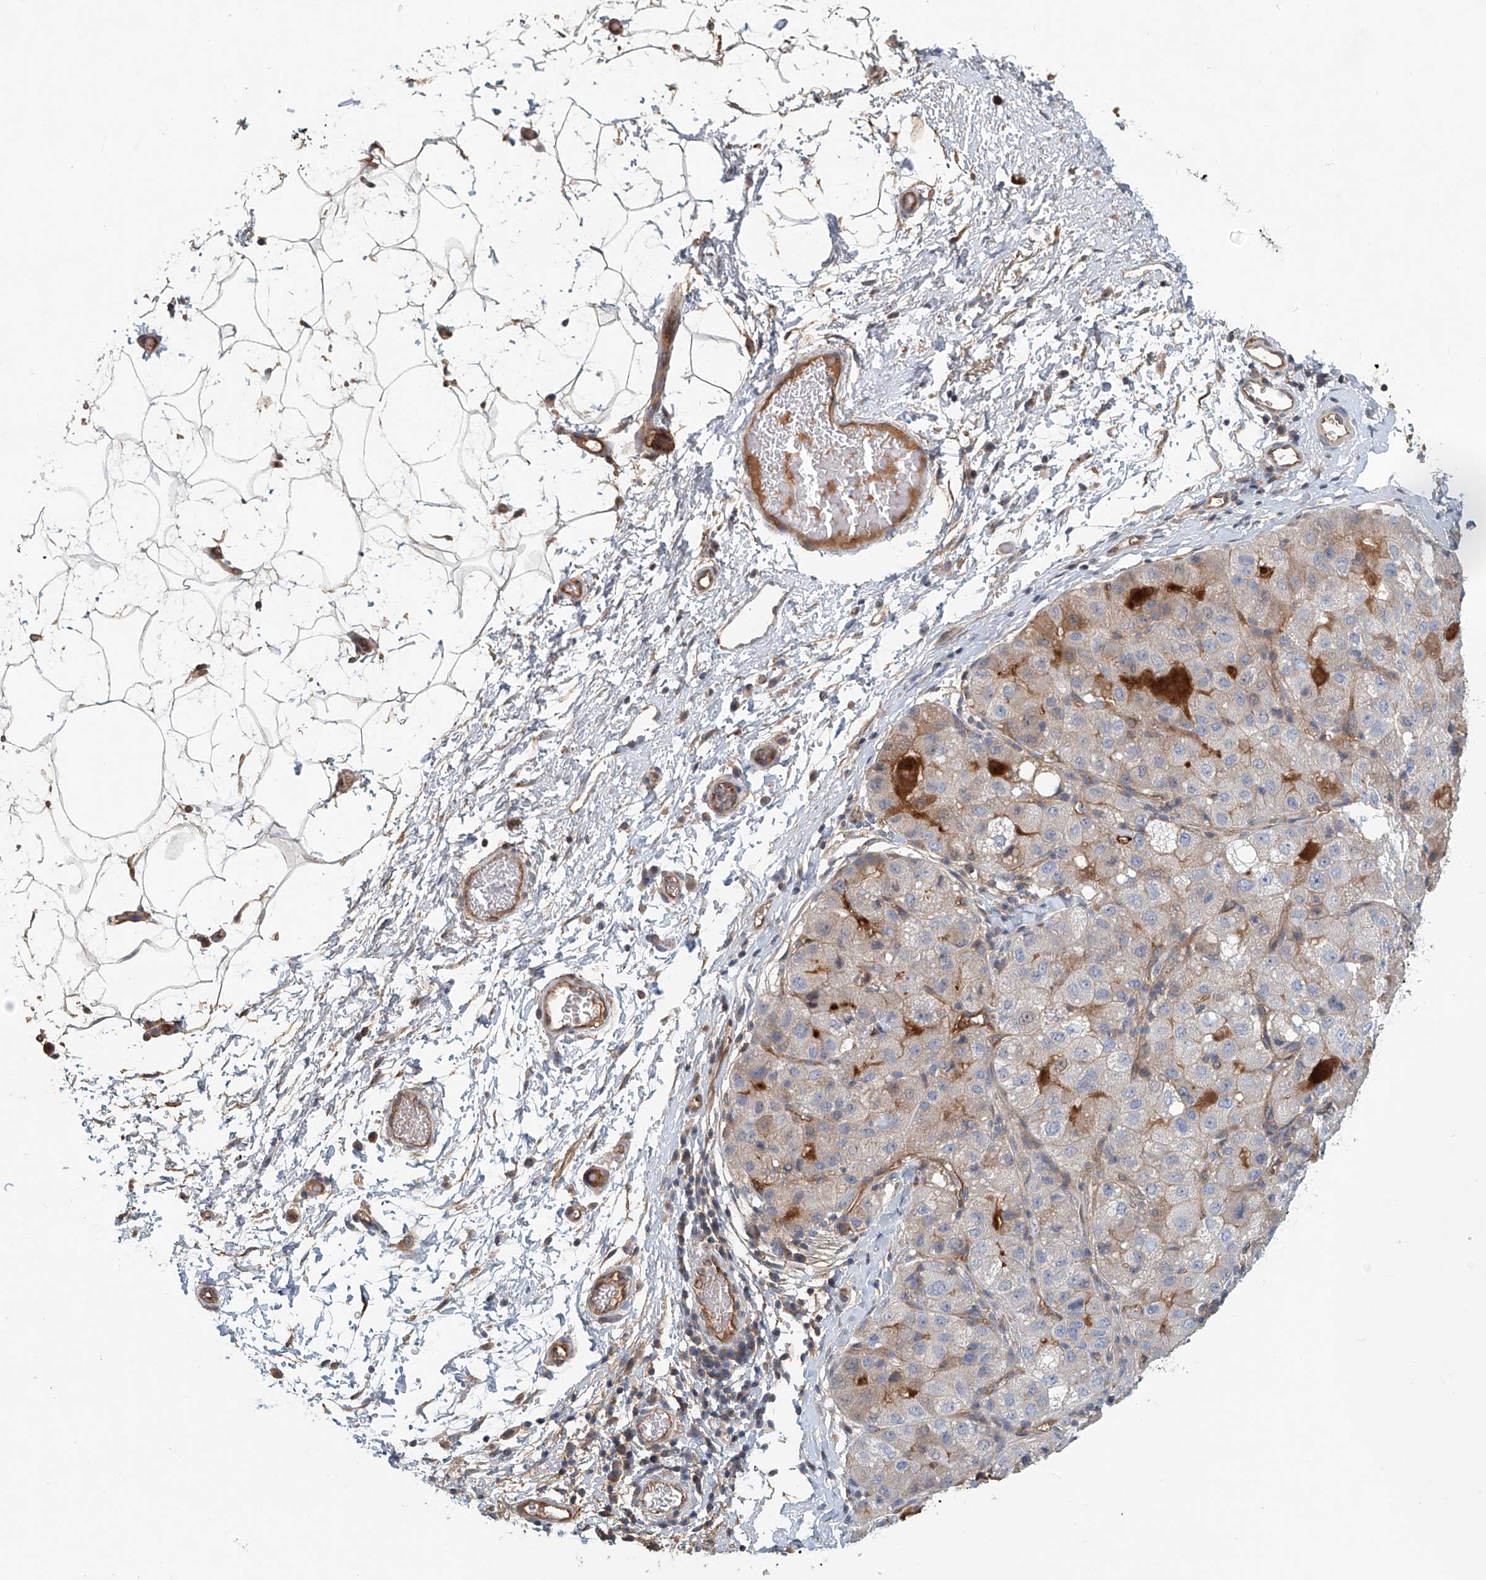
{"staining": {"intensity": "weak", "quantity": "<25%", "location": "cytoplasmic/membranous"}, "tissue": "liver cancer", "cell_type": "Tumor cells", "image_type": "cancer", "snomed": [{"axis": "morphology", "description": "Carcinoma, Hepatocellular, NOS"}, {"axis": "topography", "description": "Liver"}], "caption": "High power microscopy micrograph of an immunohistochemistry (IHC) image of liver cancer, revealing no significant staining in tumor cells. The staining is performed using DAB (3,3'-diaminobenzidine) brown chromogen with nuclei counter-stained in using hematoxylin.", "gene": "FRYL", "patient": {"sex": "male", "age": 80}}